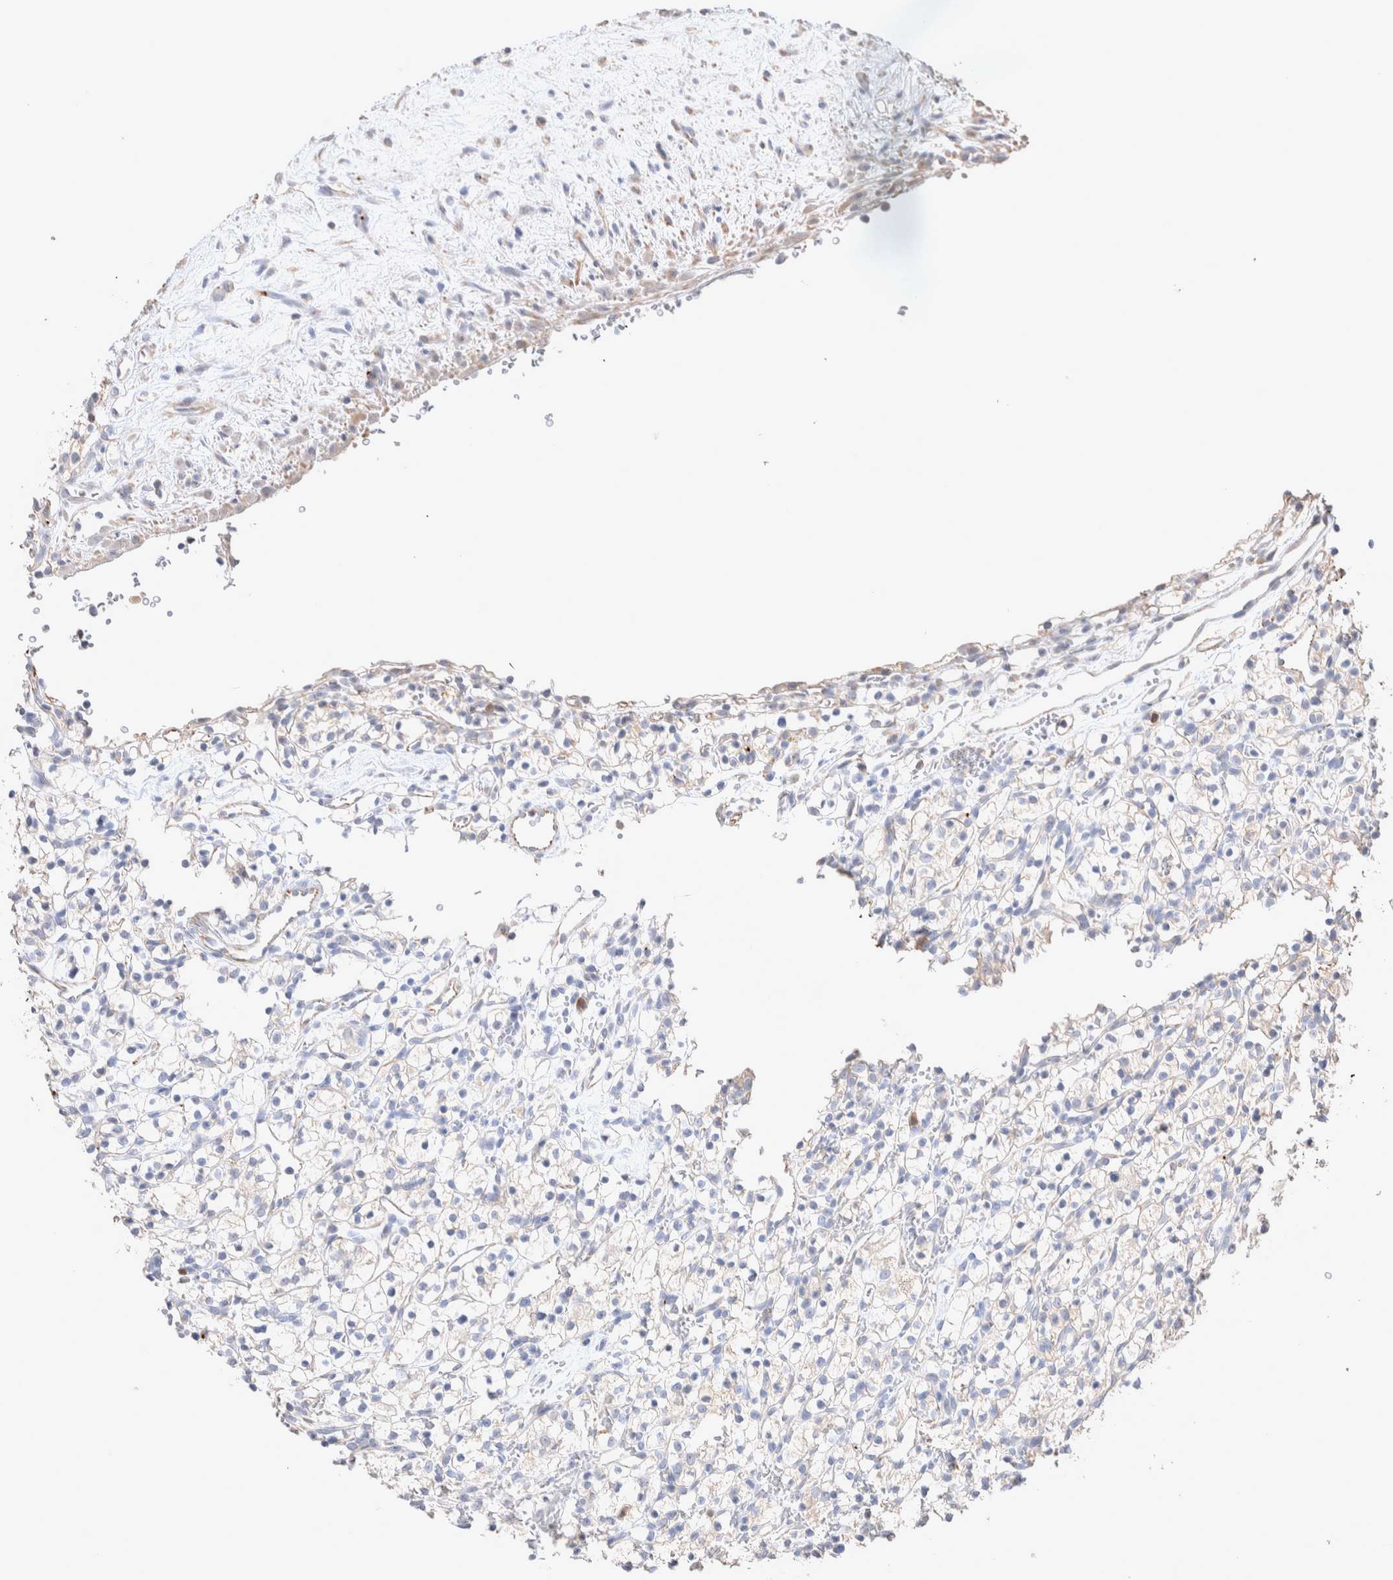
{"staining": {"intensity": "negative", "quantity": "none", "location": "none"}, "tissue": "renal cancer", "cell_type": "Tumor cells", "image_type": "cancer", "snomed": [{"axis": "morphology", "description": "Adenocarcinoma, NOS"}, {"axis": "topography", "description": "Kidney"}], "caption": "Tumor cells show no significant protein expression in renal cancer (adenocarcinoma).", "gene": "FFAR2", "patient": {"sex": "female", "age": 57}}